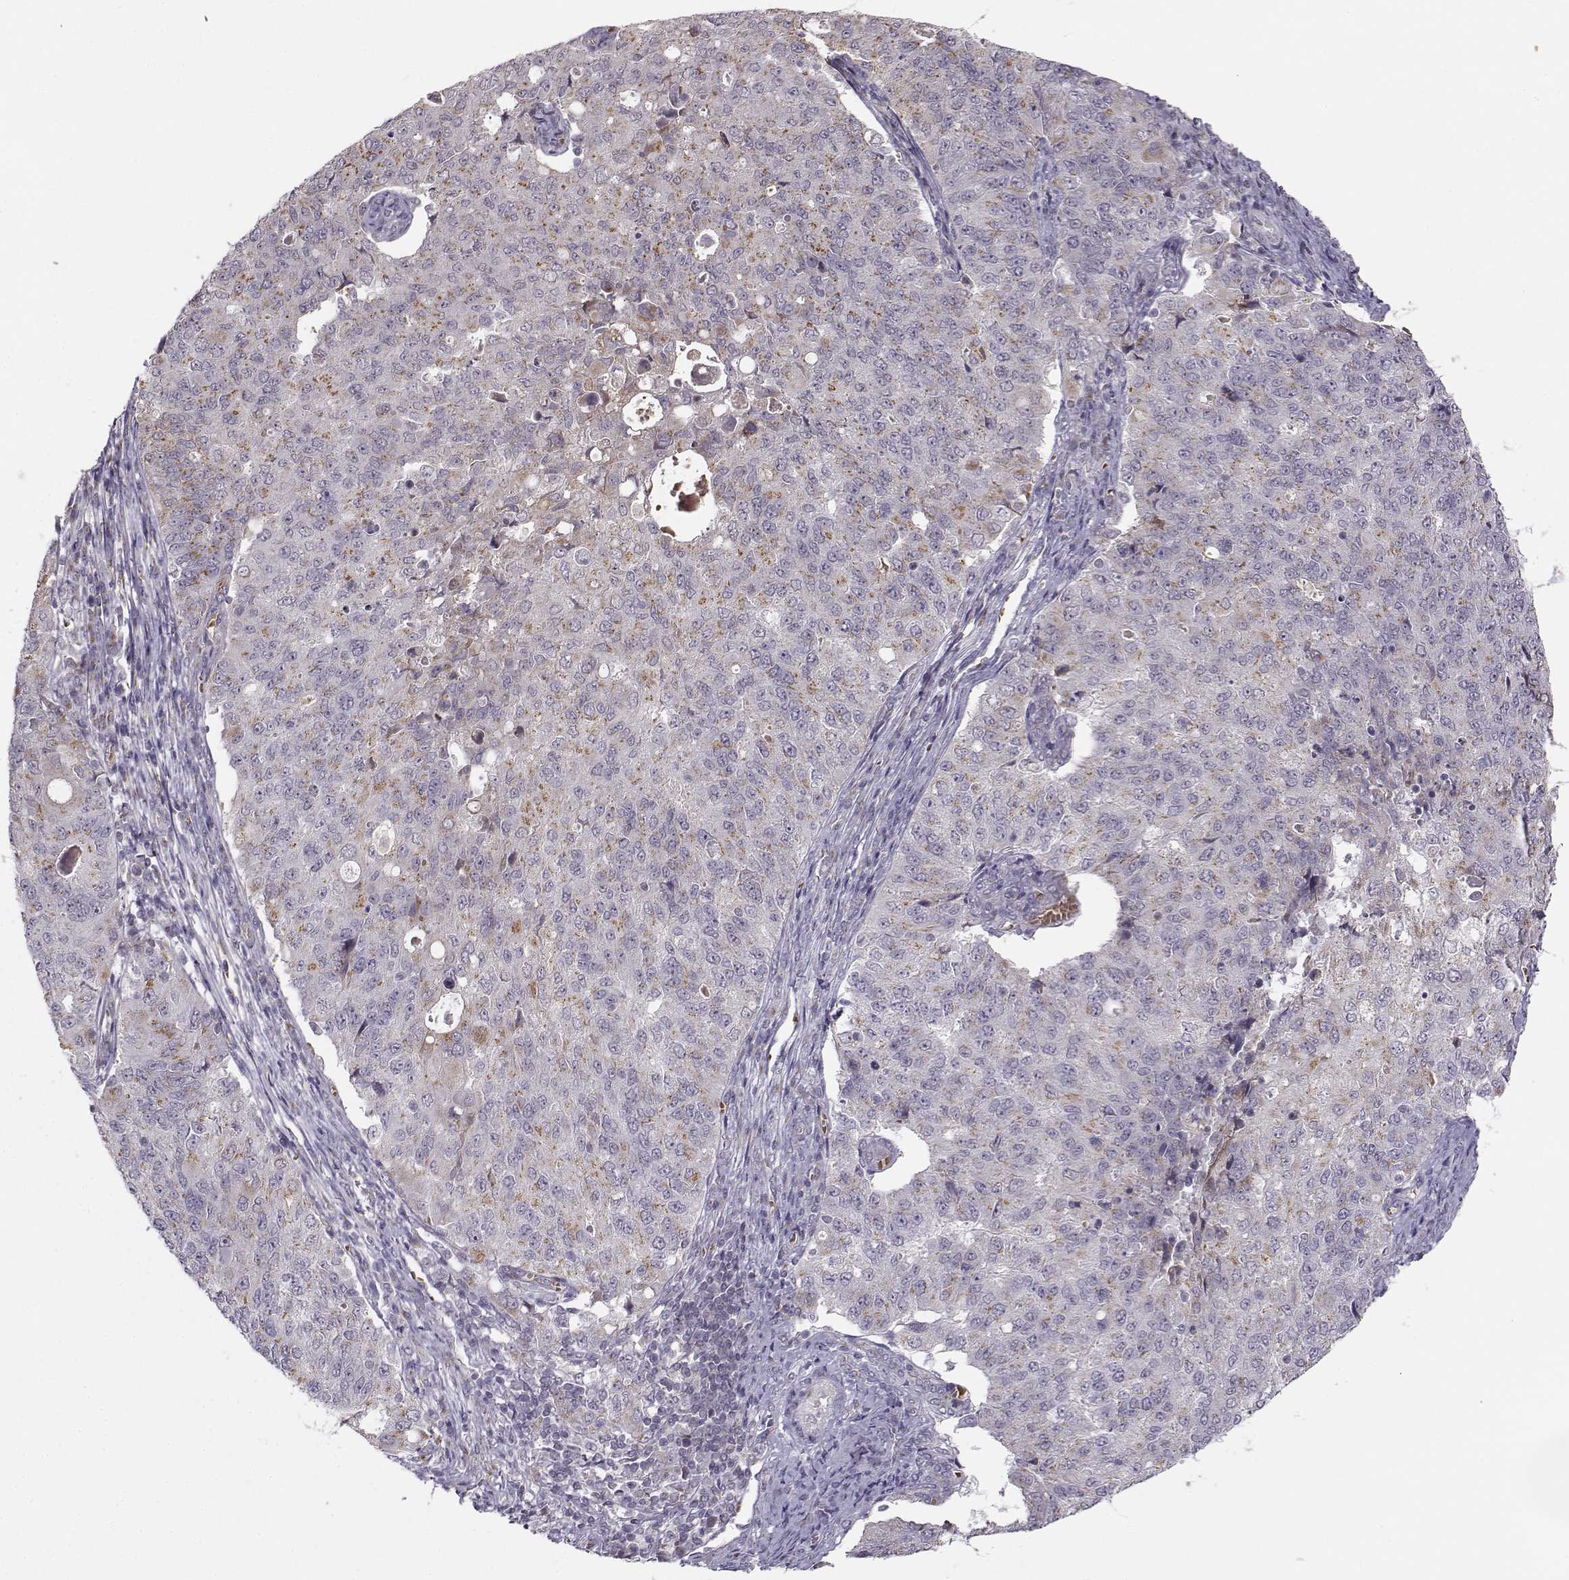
{"staining": {"intensity": "moderate", "quantity": "<25%", "location": "cytoplasmic/membranous"}, "tissue": "endometrial cancer", "cell_type": "Tumor cells", "image_type": "cancer", "snomed": [{"axis": "morphology", "description": "Adenocarcinoma, NOS"}, {"axis": "topography", "description": "Endometrium"}], "caption": "Protein staining displays moderate cytoplasmic/membranous expression in approximately <25% of tumor cells in endometrial adenocarcinoma.", "gene": "SLC4A5", "patient": {"sex": "female", "age": 43}}